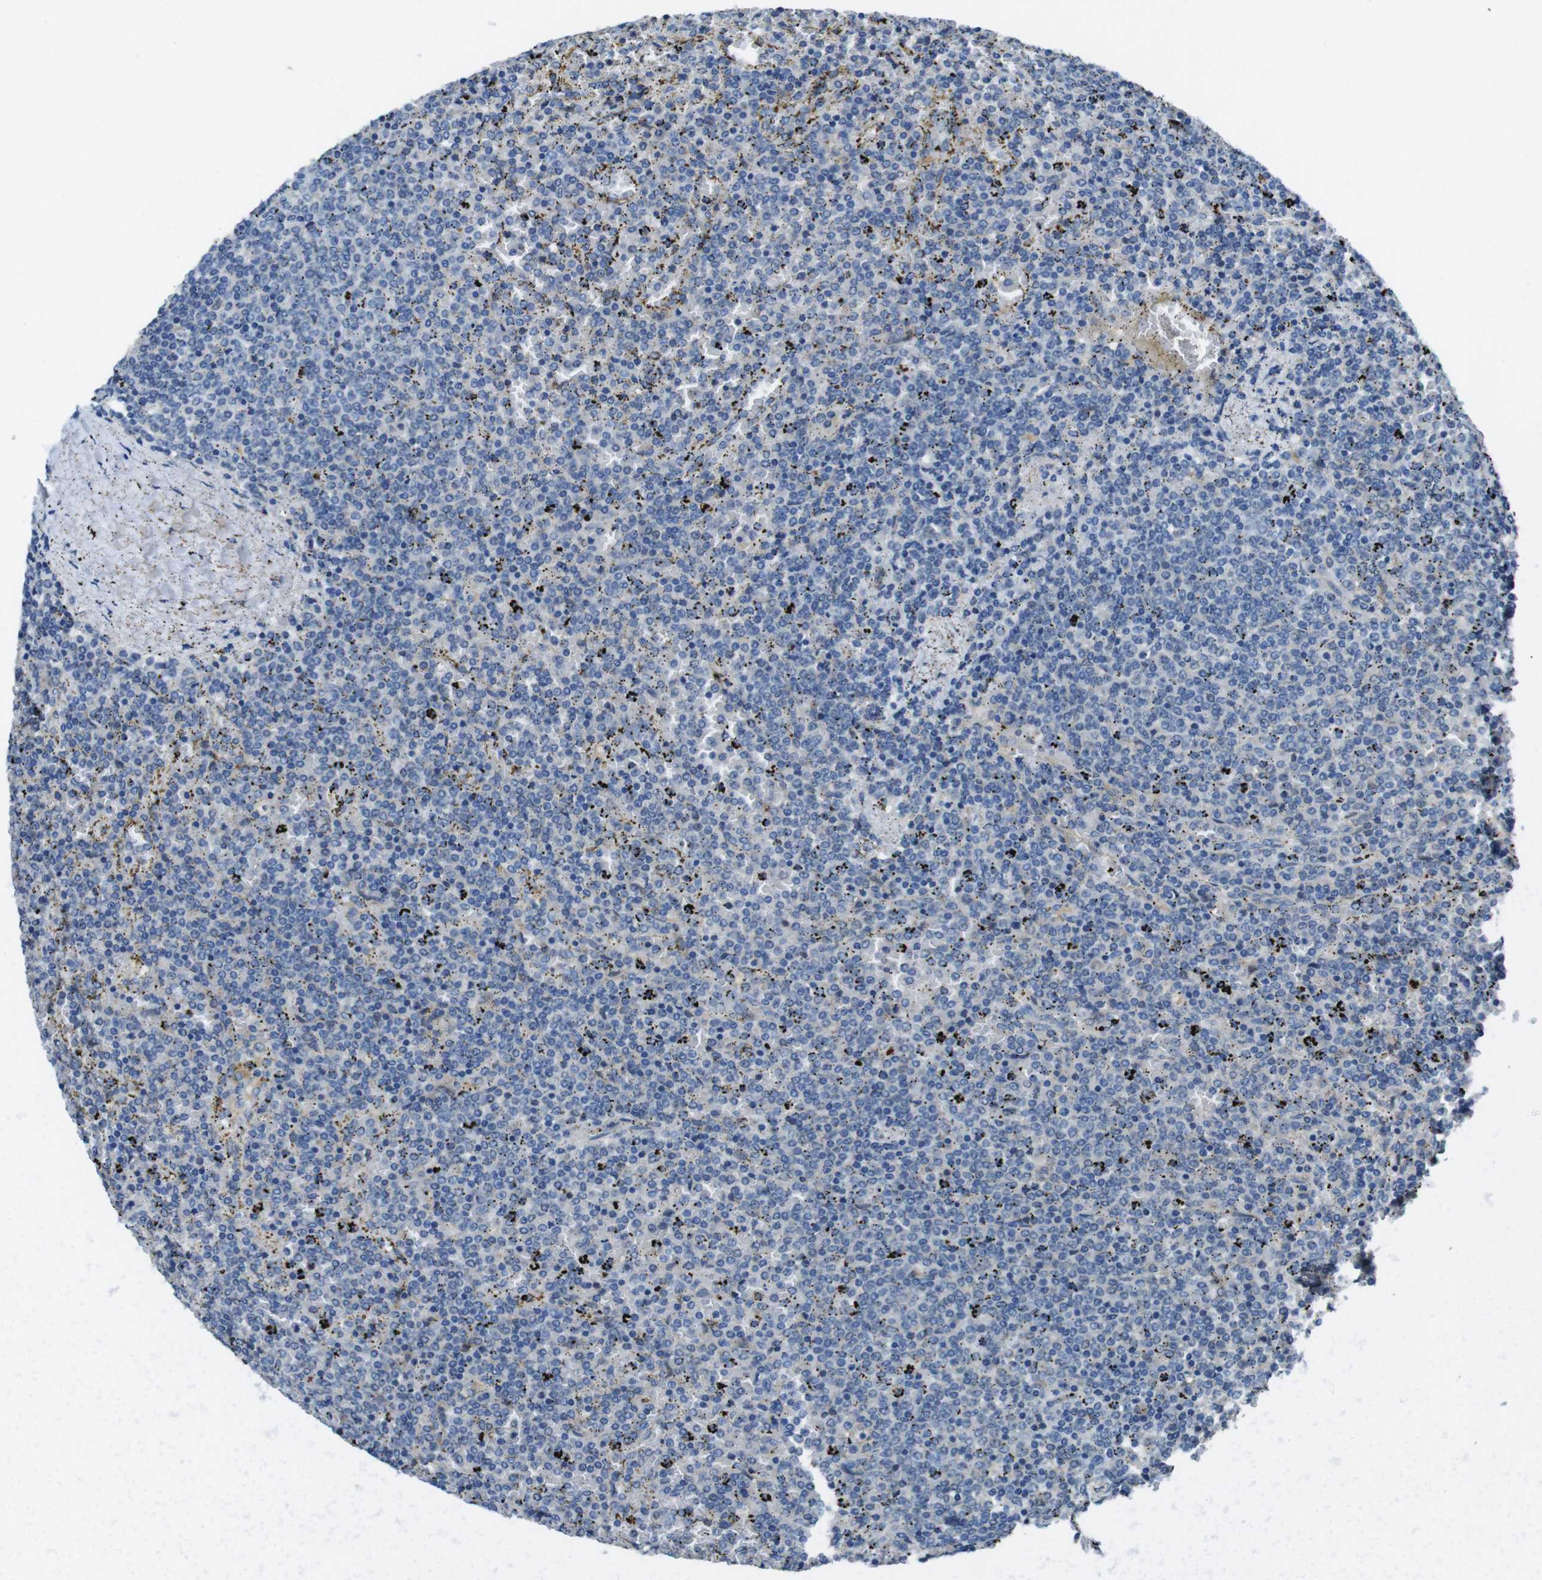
{"staining": {"intensity": "negative", "quantity": "none", "location": "none"}, "tissue": "lymphoma", "cell_type": "Tumor cells", "image_type": "cancer", "snomed": [{"axis": "morphology", "description": "Malignant lymphoma, non-Hodgkin's type, Low grade"}, {"axis": "topography", "description": "Spleen"}], "caption": "A high-resolution image shows IHC staining of low-grade malignant lymphoma, non-Hodgkin's type, which shows no significant expression in tumor cells.", "gene": "RAB6A", "patient": {"sex": "female", "age": 77}}